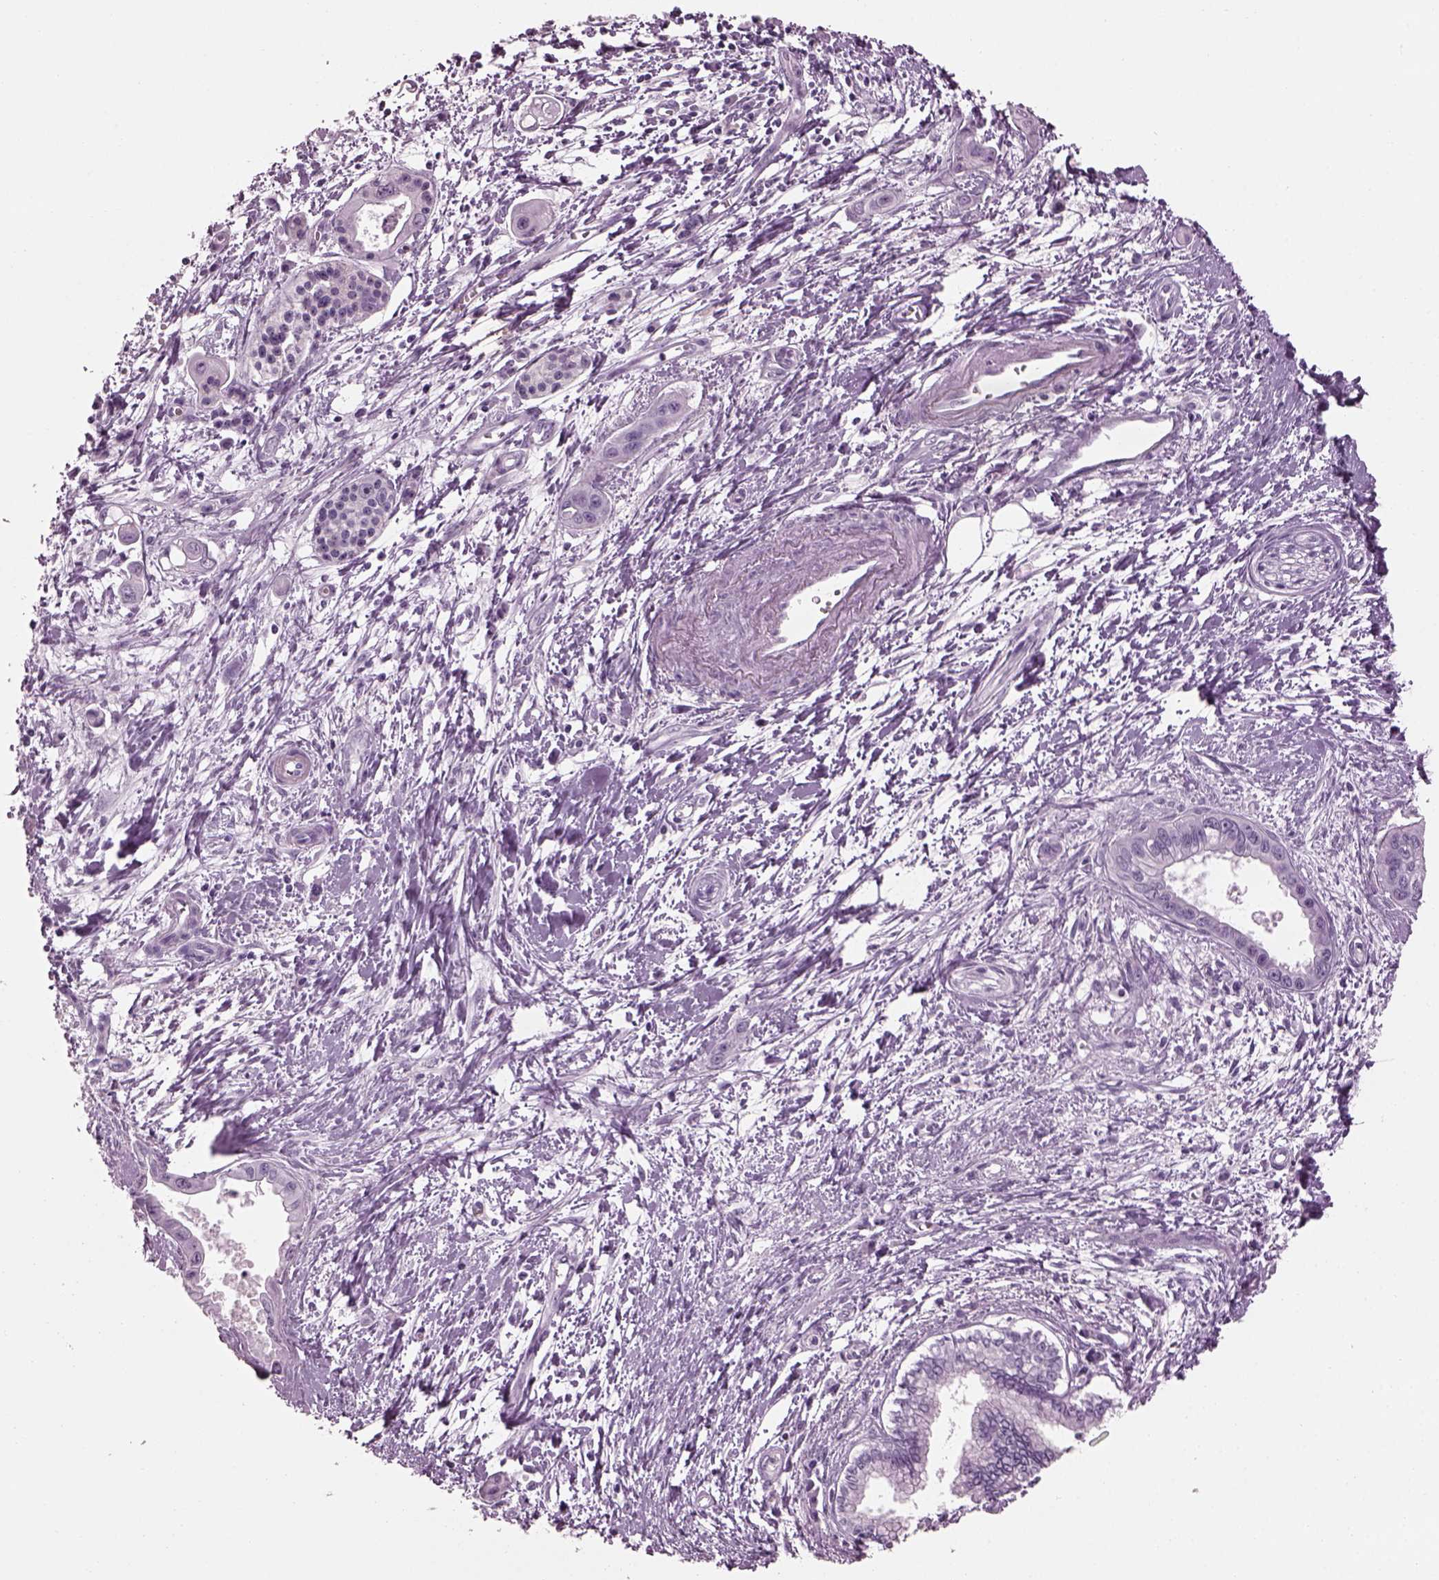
{"staining": {"intensity": "negative", "quantity": "none", "location": "none"}, "tissue": "pancreatic cancer", "cell_type": "Tumor cells", "image_type": "cancer", "snomed": [{"axis": "morphology", "description": "Adenocarcinoma, NOS"}, {"axis": "topography", "description": "Pancreas"}], "caption": "There is no significant staining in tumor cells of pancreatic cancer (adenocarcinoma).", "gene": "ADGRG2", "patient": {"sex": "male", "age": 60}}